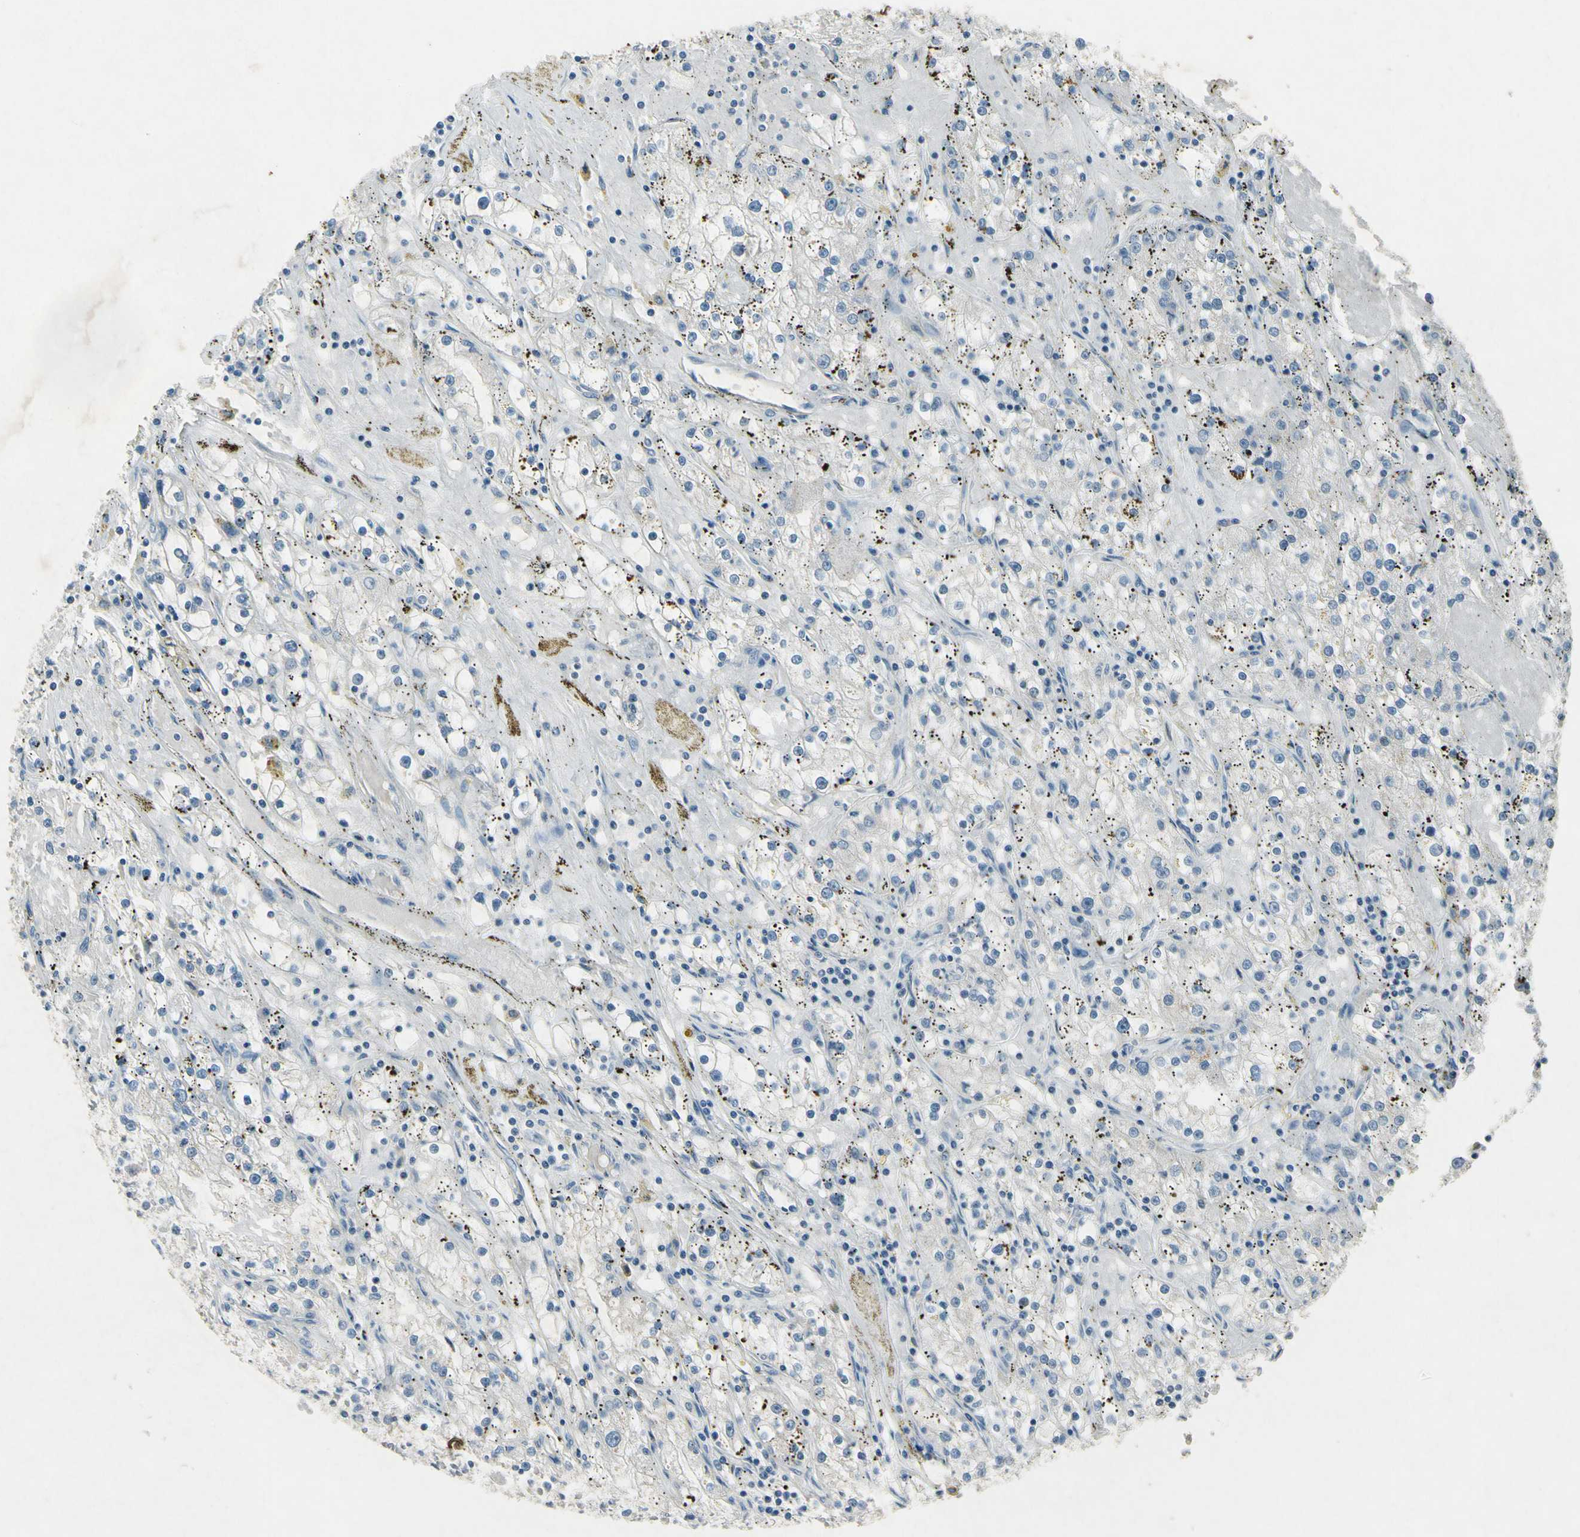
{"staining": {"intensity": "negative", "quantity": "none", "location": "none"}, "tissue": "renal cancer", "cell_type": "Tumor cells", "image_type": "cancer", "snomed": [{"axis": "morphology", "description": "Adenocarcinoma, NOS"}, {"axis": "topography", "description": "Kidney"}], "caption": "This is an immunohistochemistry (IHC) photomicrograph of human adenocarcinoma (renal). There is no staining in tumor cells.", "gene": "SNAP91", "patient": {"sex": "male", "age": 56}}